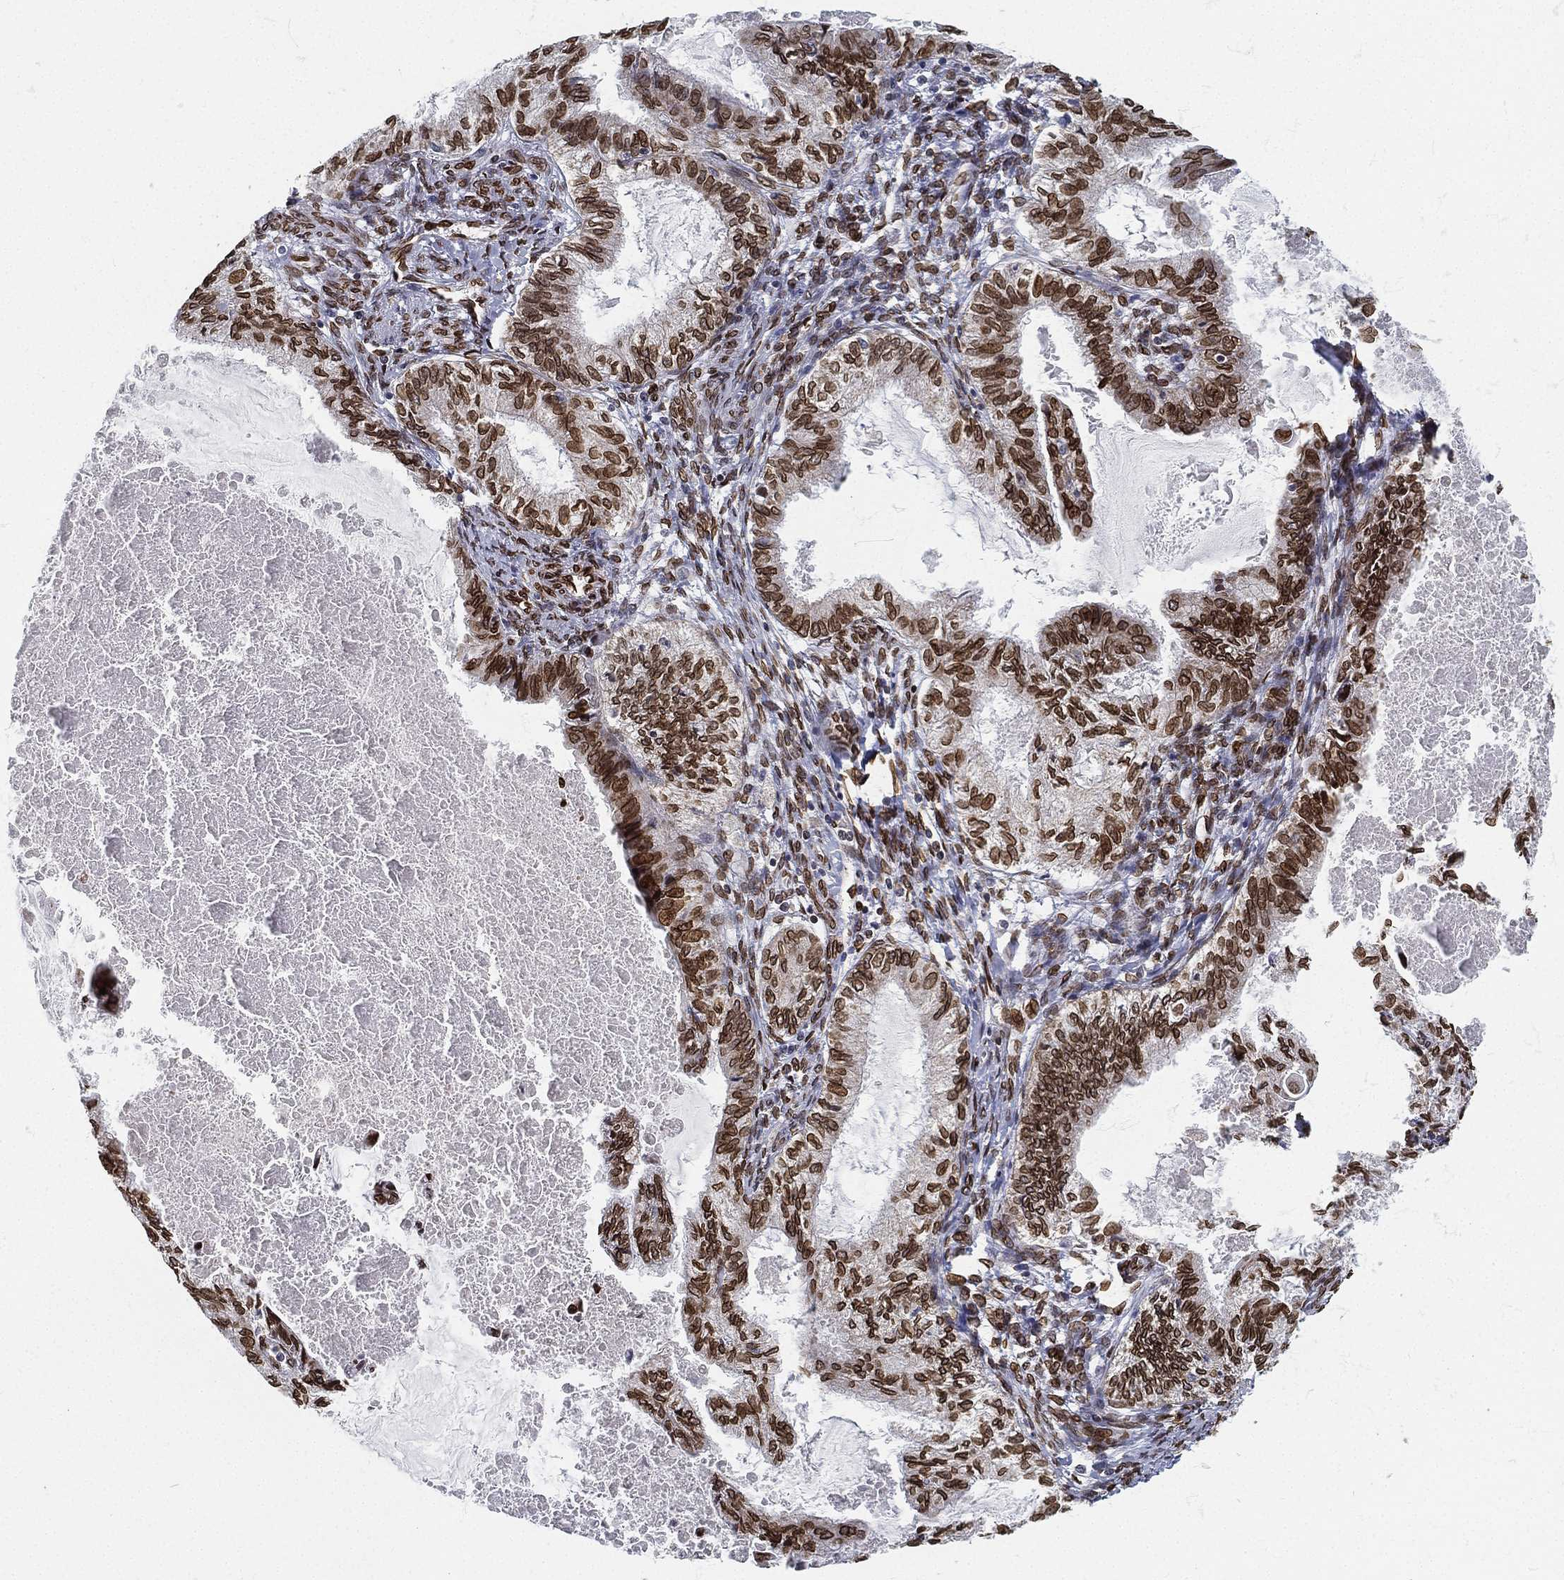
{"staining": {"intensity": "strong", "quantity": ">75%", "location": "cytoplasmic/membranous,nuclear"}, "tissue": "endometrial cancer", "cell_type": "Tumor cells", "image_type": "cancer", "snomed": [{"axis": "morphology", "description": "Adenocarcinoma, NOS"}, {"axis": "topography", "description": "Endometrium"}], "caption": "Endometrial cancer (adenocarcinoma) was stained to show a protein in brown. There is high levels of strong cytoplasmic/membranous and nuclear positivity in about >75% of tumor cells. (Stains: DAB (3,3'-diaminobenzidine) in brown, nuclei in blue, Microscopy: brightfield microscopy at high magnification).", "gene": "PALB2", "patient": {"sex": "female", "age": 86}}